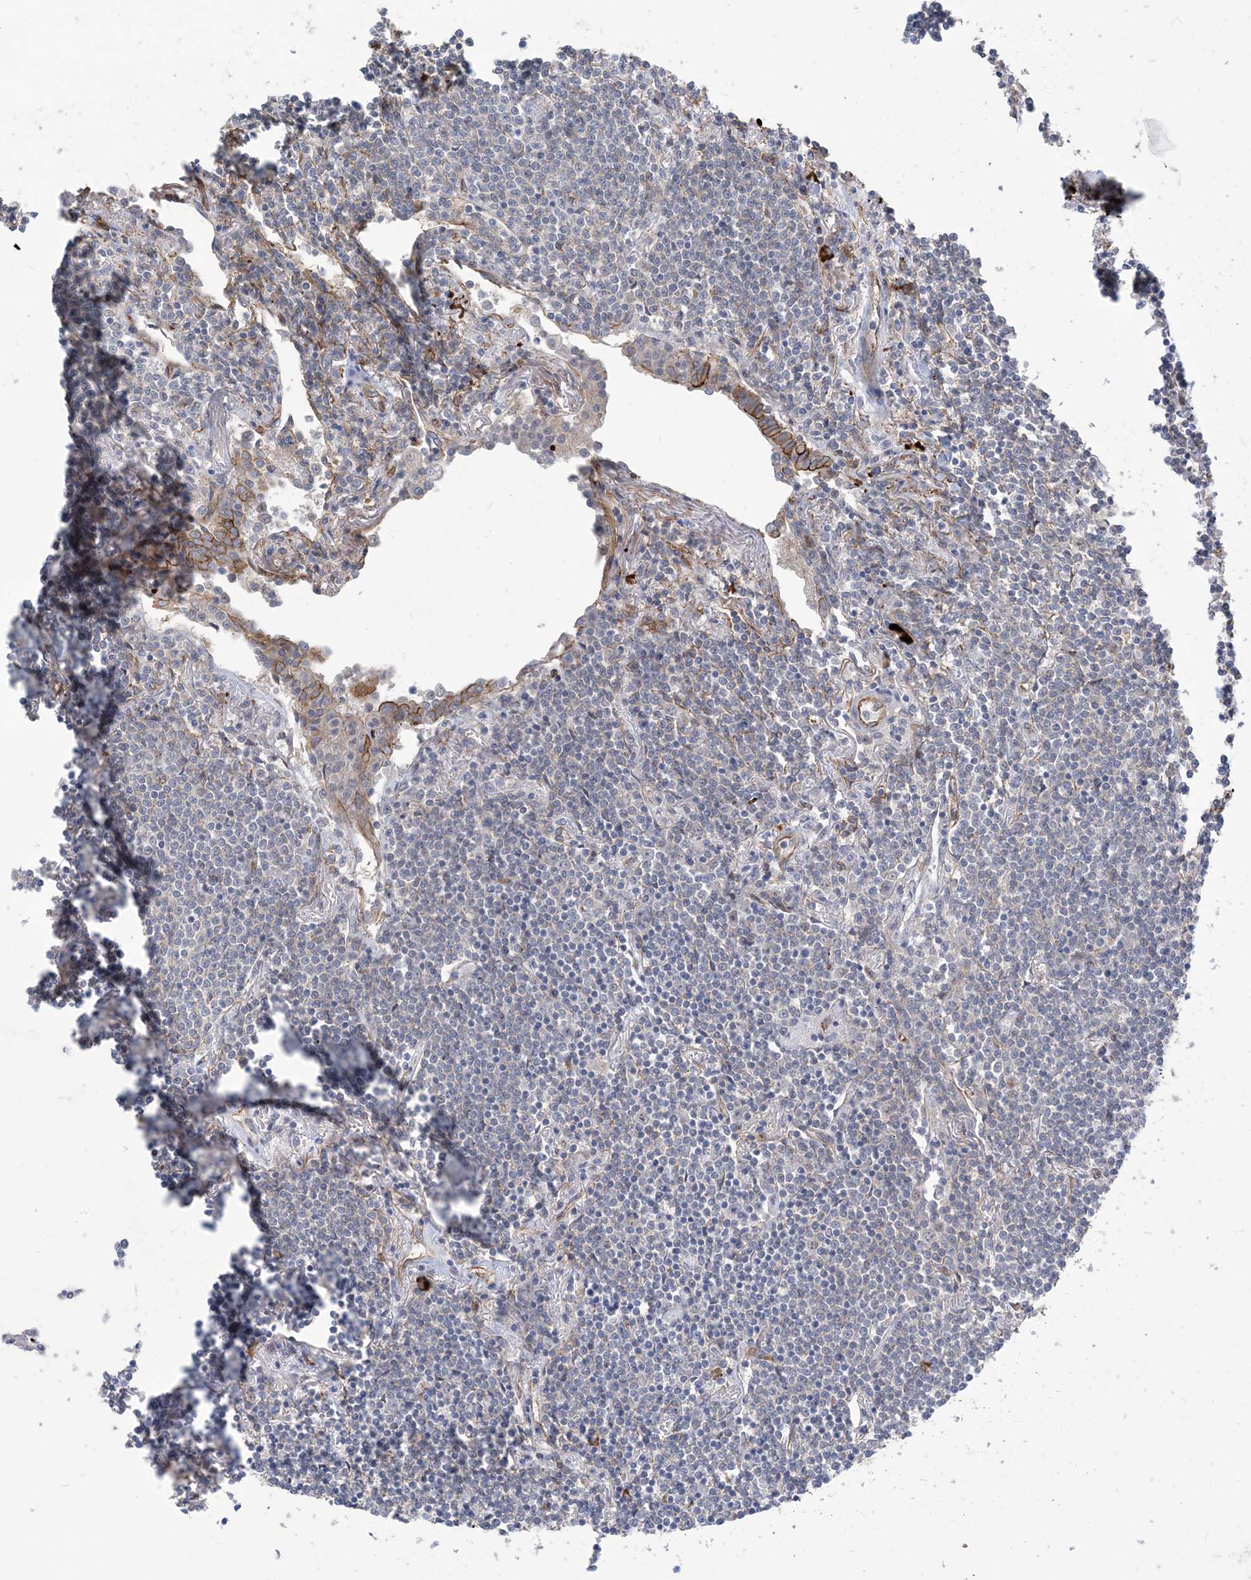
{"staining": {"intensity": "negative", "quantity": "none", "location": "none"}, "tissue": "lymphoma", "cell_type": "Tumor cells", "image_type": "cancer", "snomed": [{"axis": "morphology", "description": "Malignant lymphoma, non-Hodgkin's type, Low grade"}, {"axis": "topography", "description": "Lung"}], "caption": "There is no significant positivity in tumor cells of lymphoma.", "gene": "AOC1", "patient": {"sex": "female", "age": 71}}